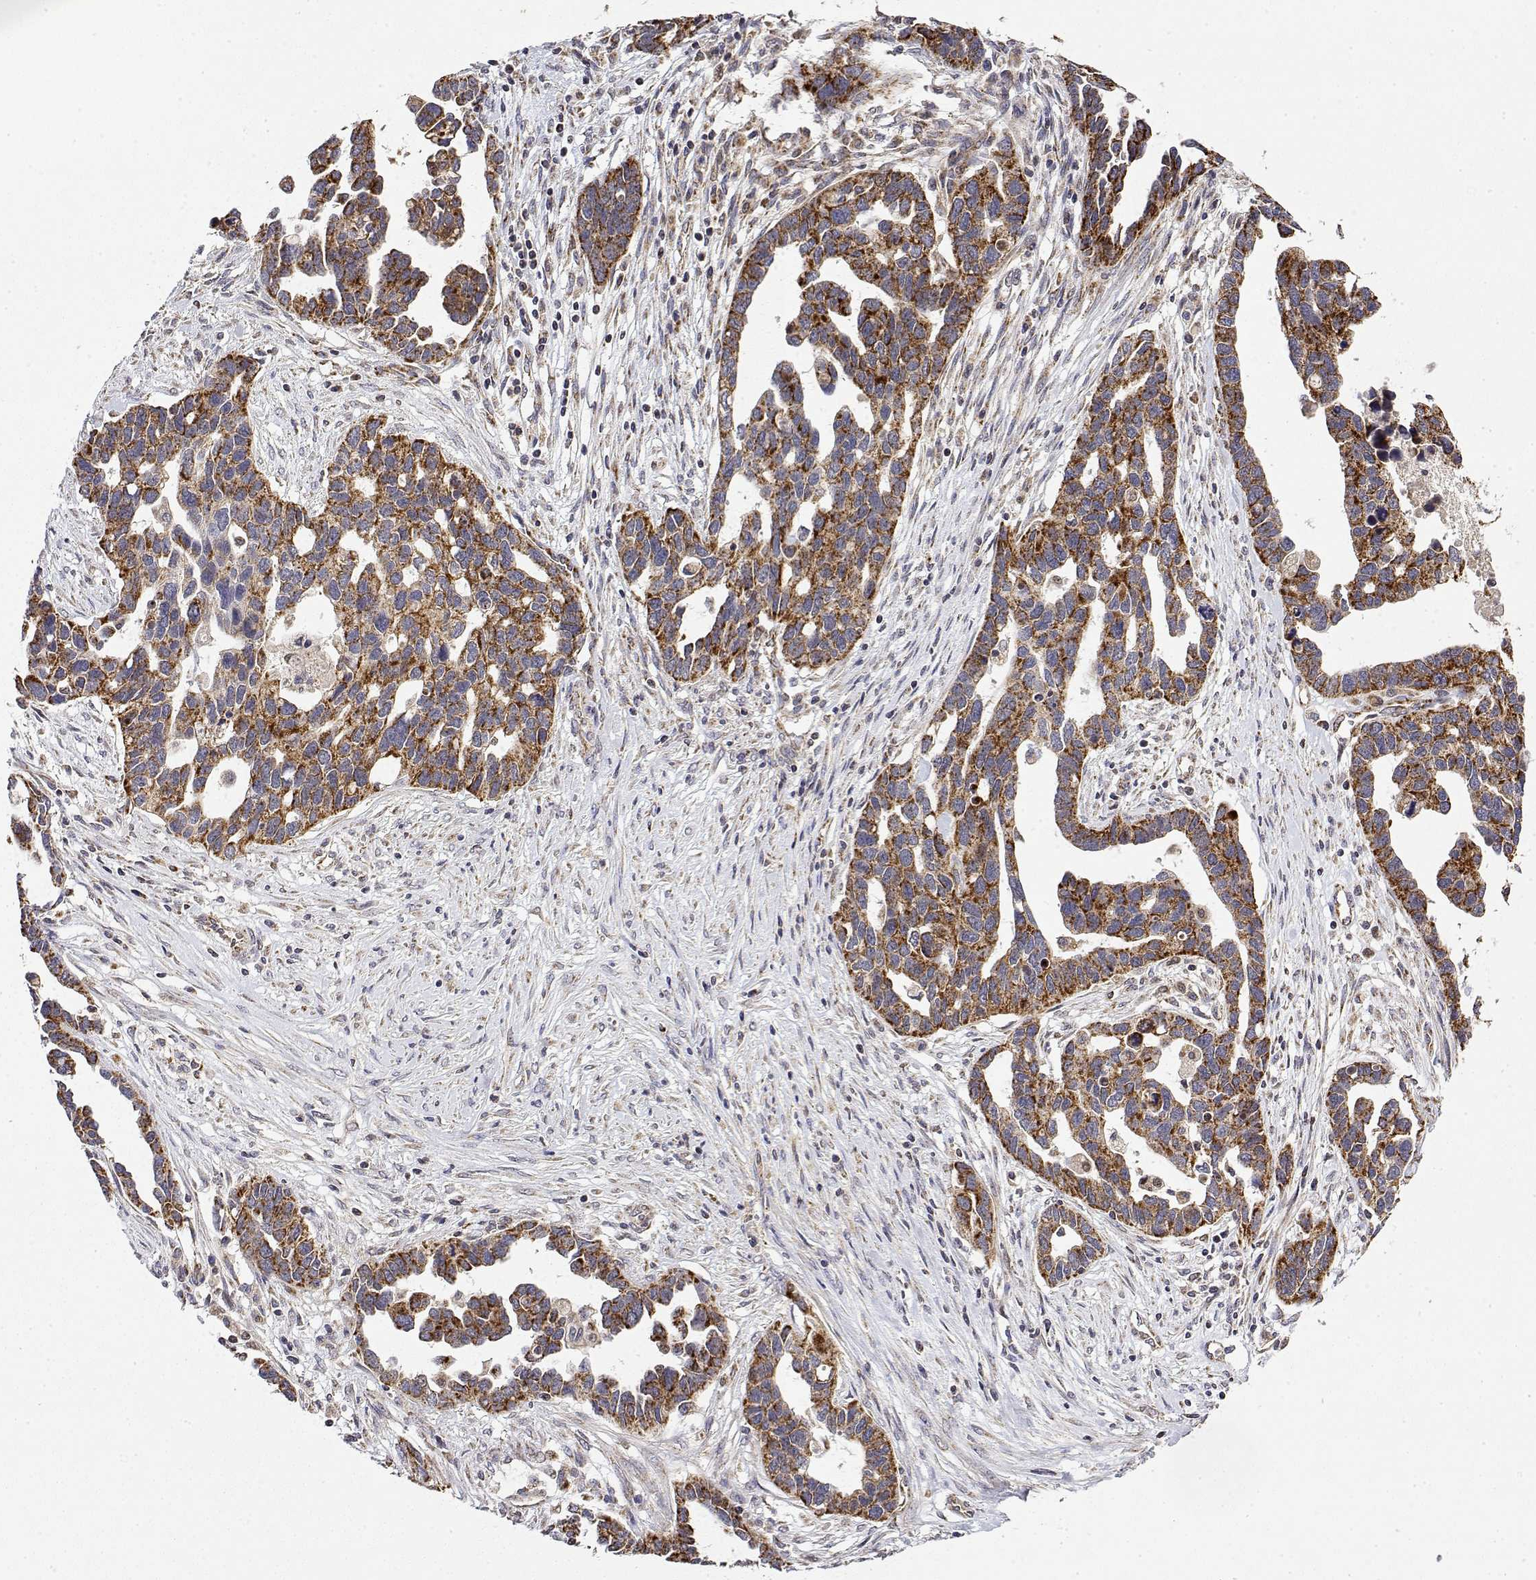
{"staining": {"intensity": "strong", "quantity": "25%-75%", "location": "cytoplasmic/membranous"}, "tissue": "ovarian cancer", "cell_type": "Tumor cells", "image_type": "cancer", "snomed": [{"axis": "morphology", "description": "Cystadenocarcinoma, serous, NOS"}, {"axis": "topography", "description": "Ovary"}], "caption": "Protein staining of ovarian serous cystadenocarcinoma tissue shows strong cytoplasmic/membranous staining in about 25%-75% of tumor cells.", "gene": "GADD45GIP1", "patient": {"sex": "female", "age": 54}}